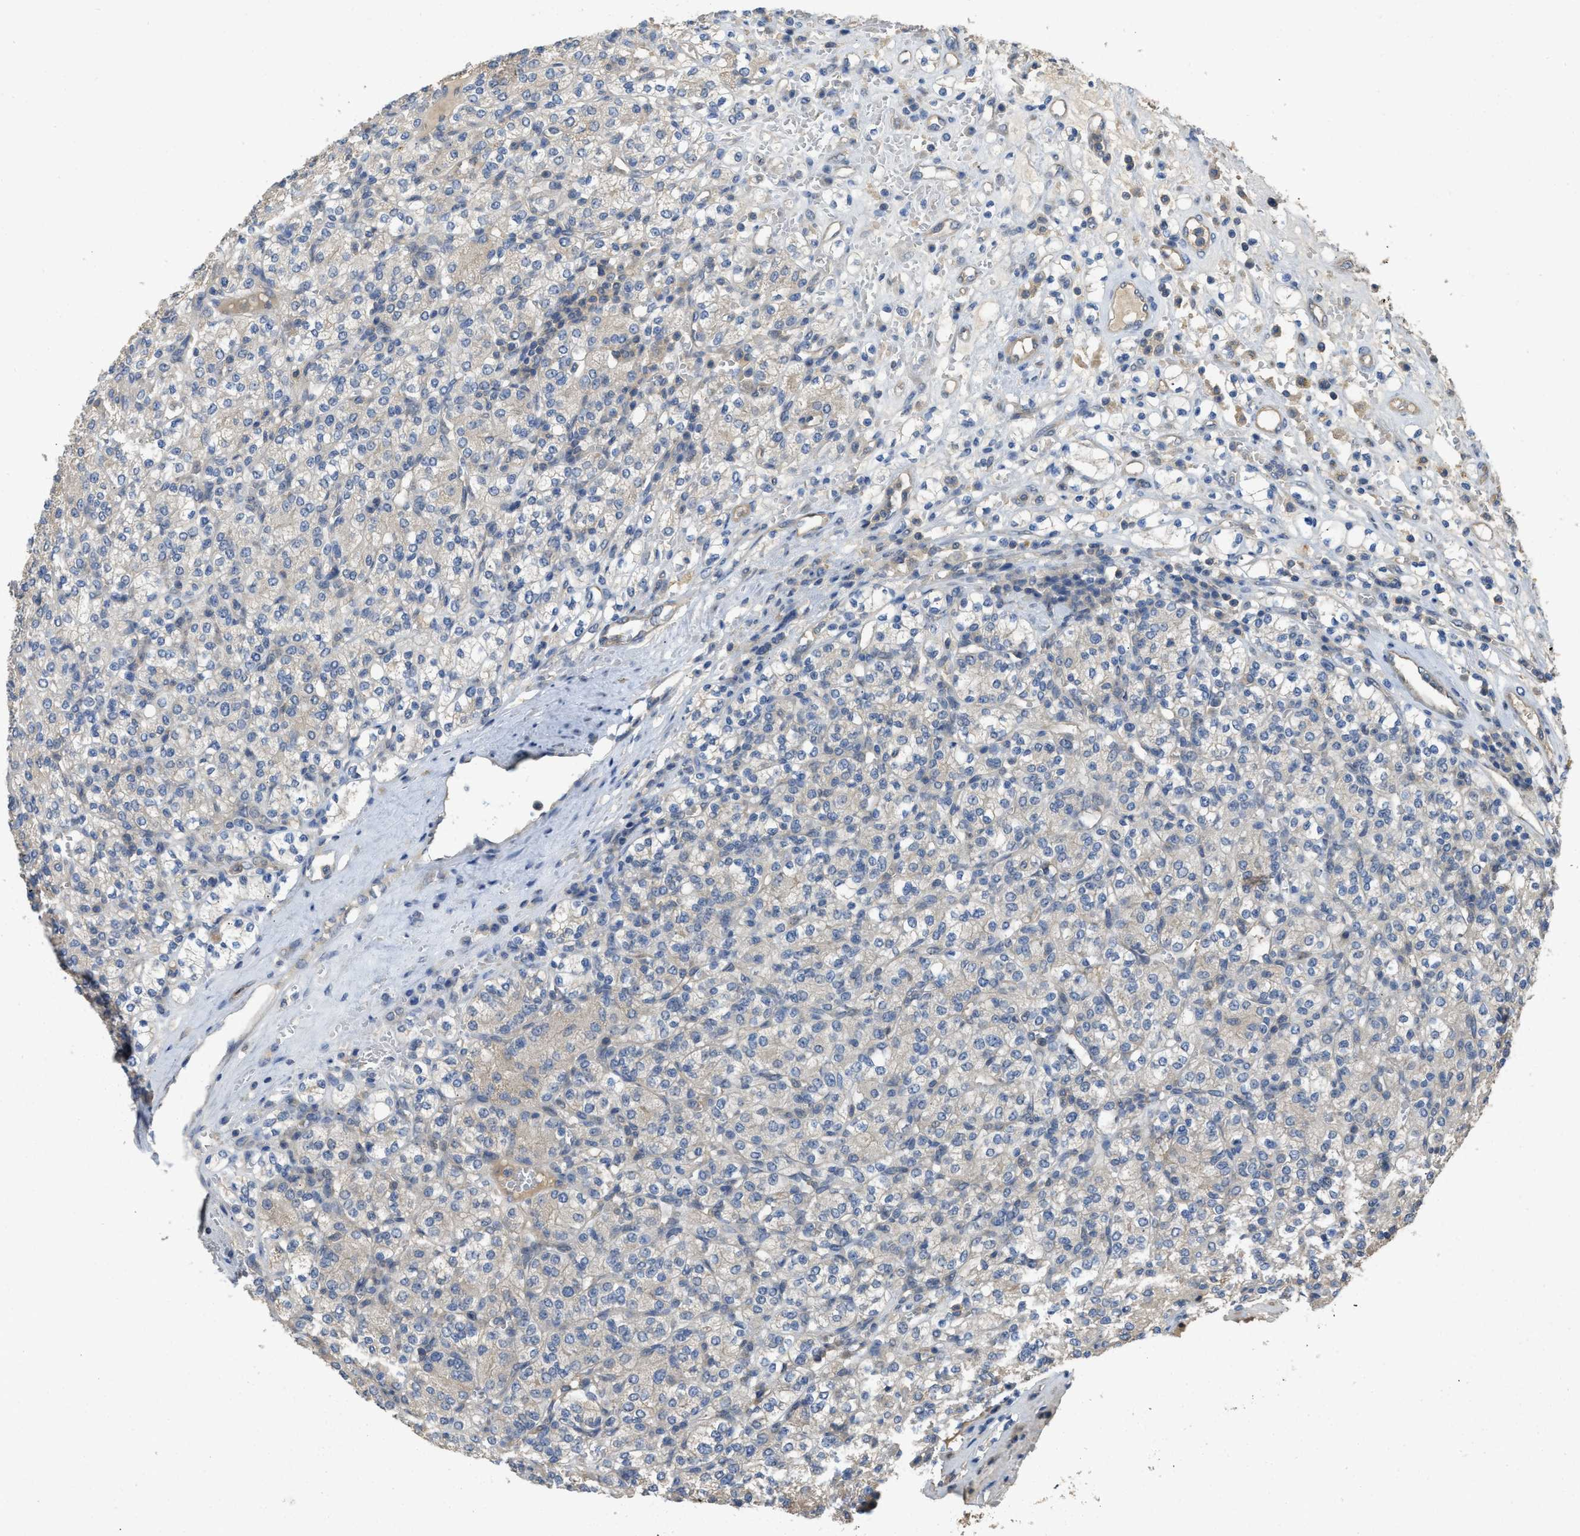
{"staining": {"intensity": "negative", "quantity": "none", "location": "none"}, "tissue": "renal cancer", "cell_type": "Tumor cells", "image_type": "cancer", "snomed": [{"axis": "morphology", "description": "Adenocarcinoma, NOS"}, {"axis": "topography", "description": "Kidney"}], "caption": "The photomicrograph reveals no significant positivity in tumor cells of renal cancer (adenocarcinoma).", "gene": "PPP3CA", "patient": {"sex": "male", "age": 77}}